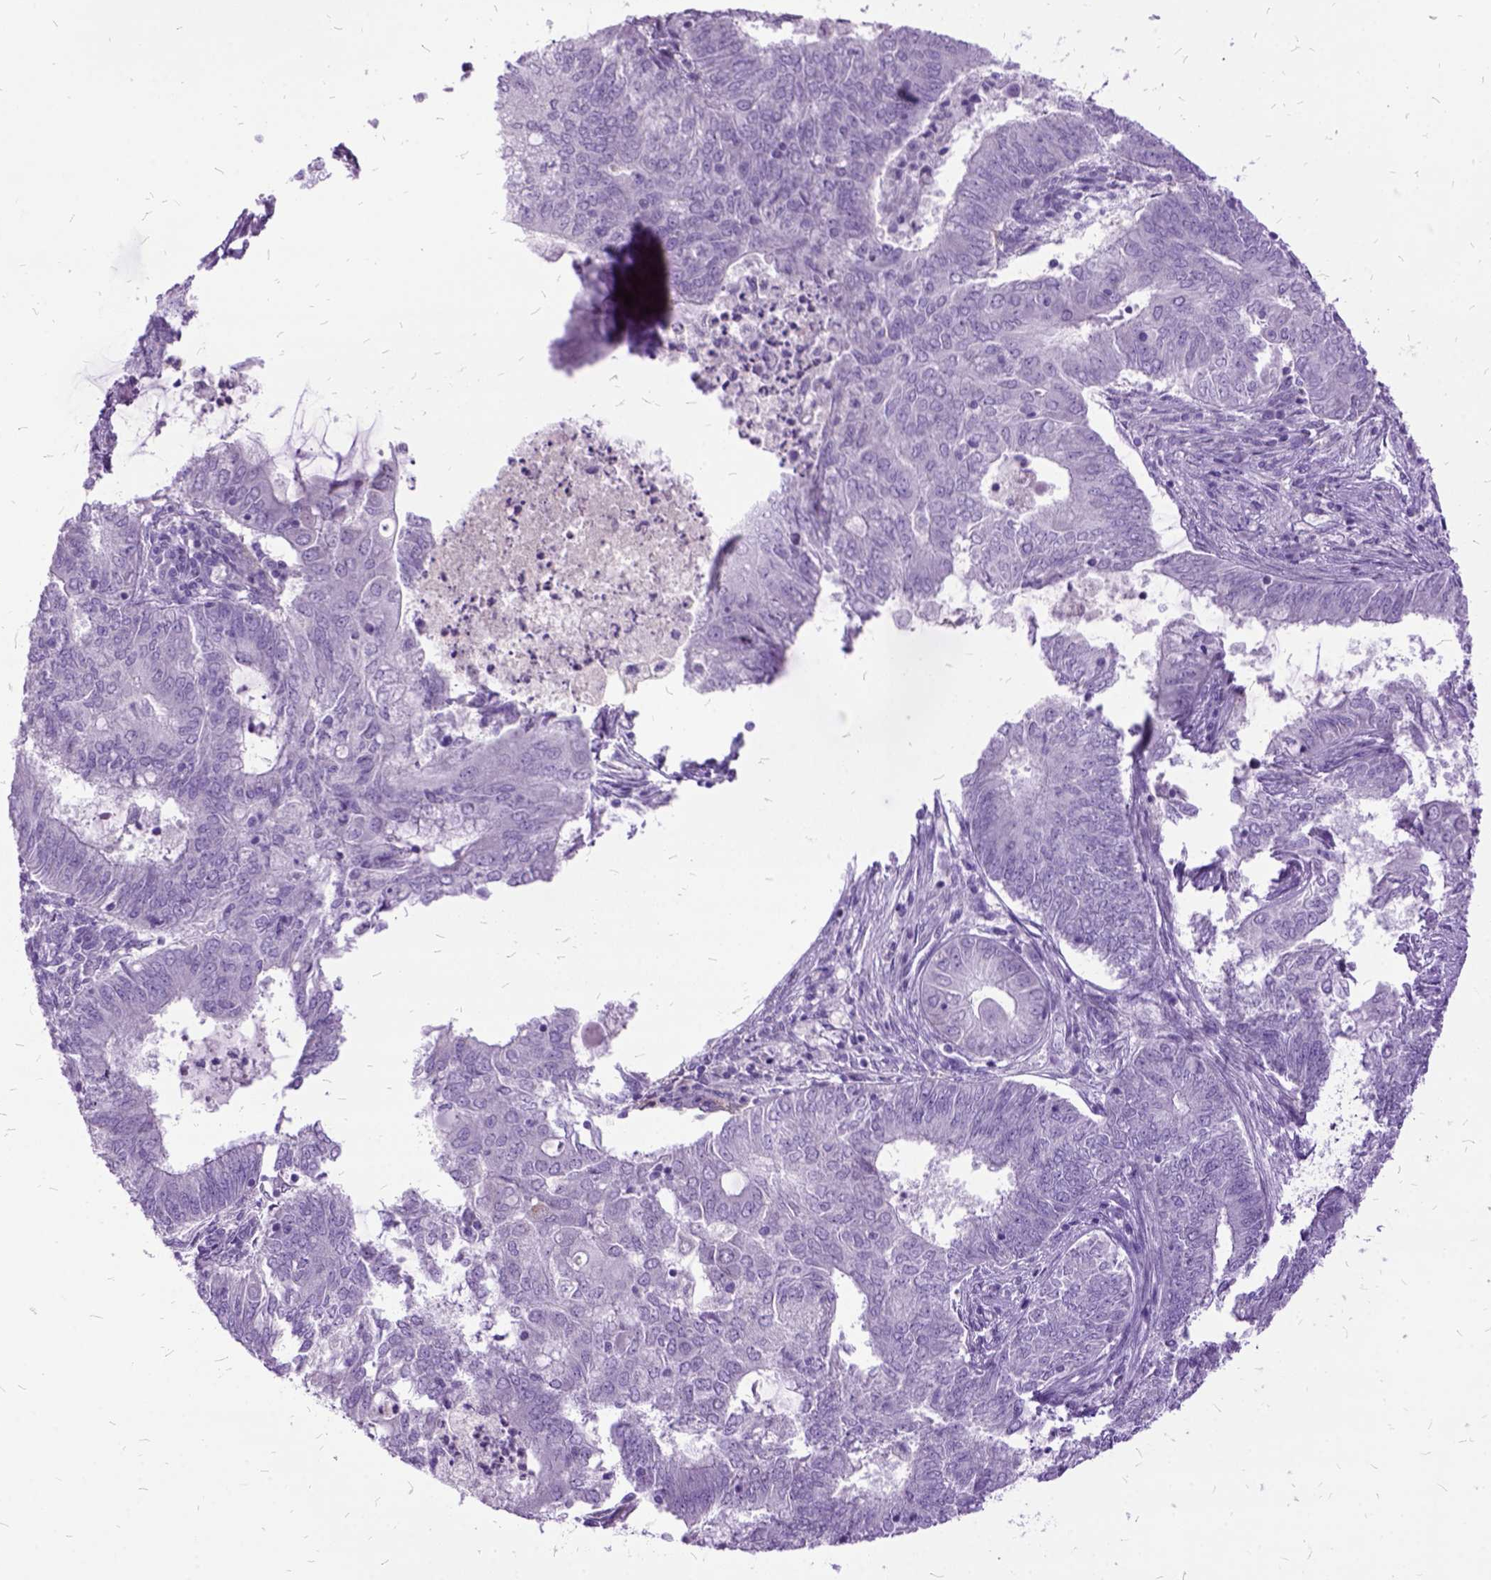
{"staining": {"intensity": "negative", "quantity": "none", "location": "none"}, "tissue": "endometrial cancer", "cell_type": "Tumor cells", "image_type": "cancer", "snomed": [{"axis": "morphology", "description": "Adenocarcinoma, NOS"}, {"axis": "topography", "description": "Endometrium"}], "caption": "Protein analysis of endometrial cancer (adenocarcinoma) shows no significant expression in tumor cells.", "gene": "MME", "patient": {"sex": "female", "age": 62}}